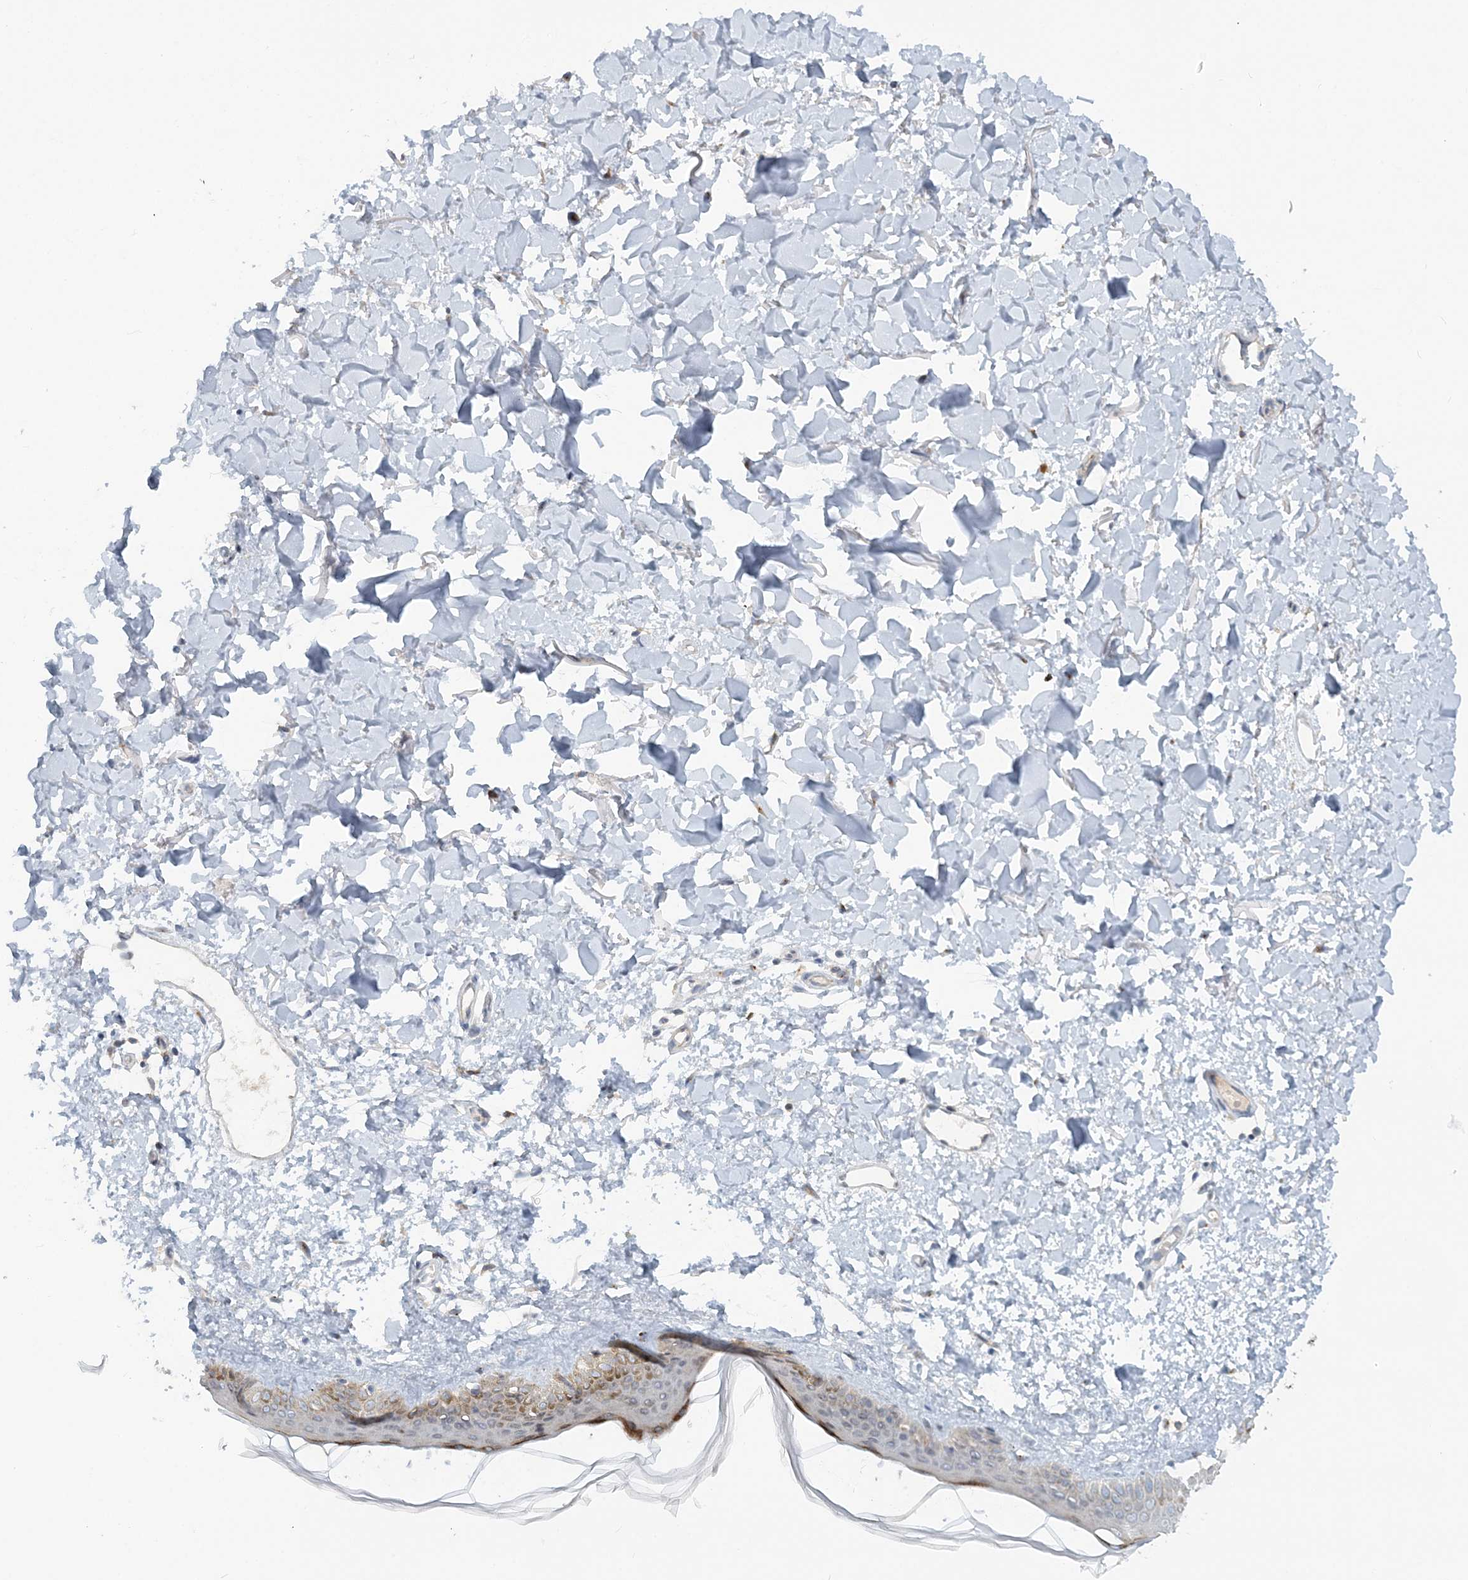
{"staining": {"intensity": "weak", "quantity": ">75%", "location": "none"}, "tissue": "skin", "cell_type": "Fibroblasts", "image_type": "normal", "snomed": [{"axis": "morphology", "description": "Normal tissue, NOS"}, {"axis": "topography", "description": "Skin"}], "caption": "Immunohistochemistry (IHC) of normal human skin demonstrates low levels of weak None positivity in about >75% of fibroblasts.", "gene": "NAA11", "patient": {"sex": "female", "age": 58}}